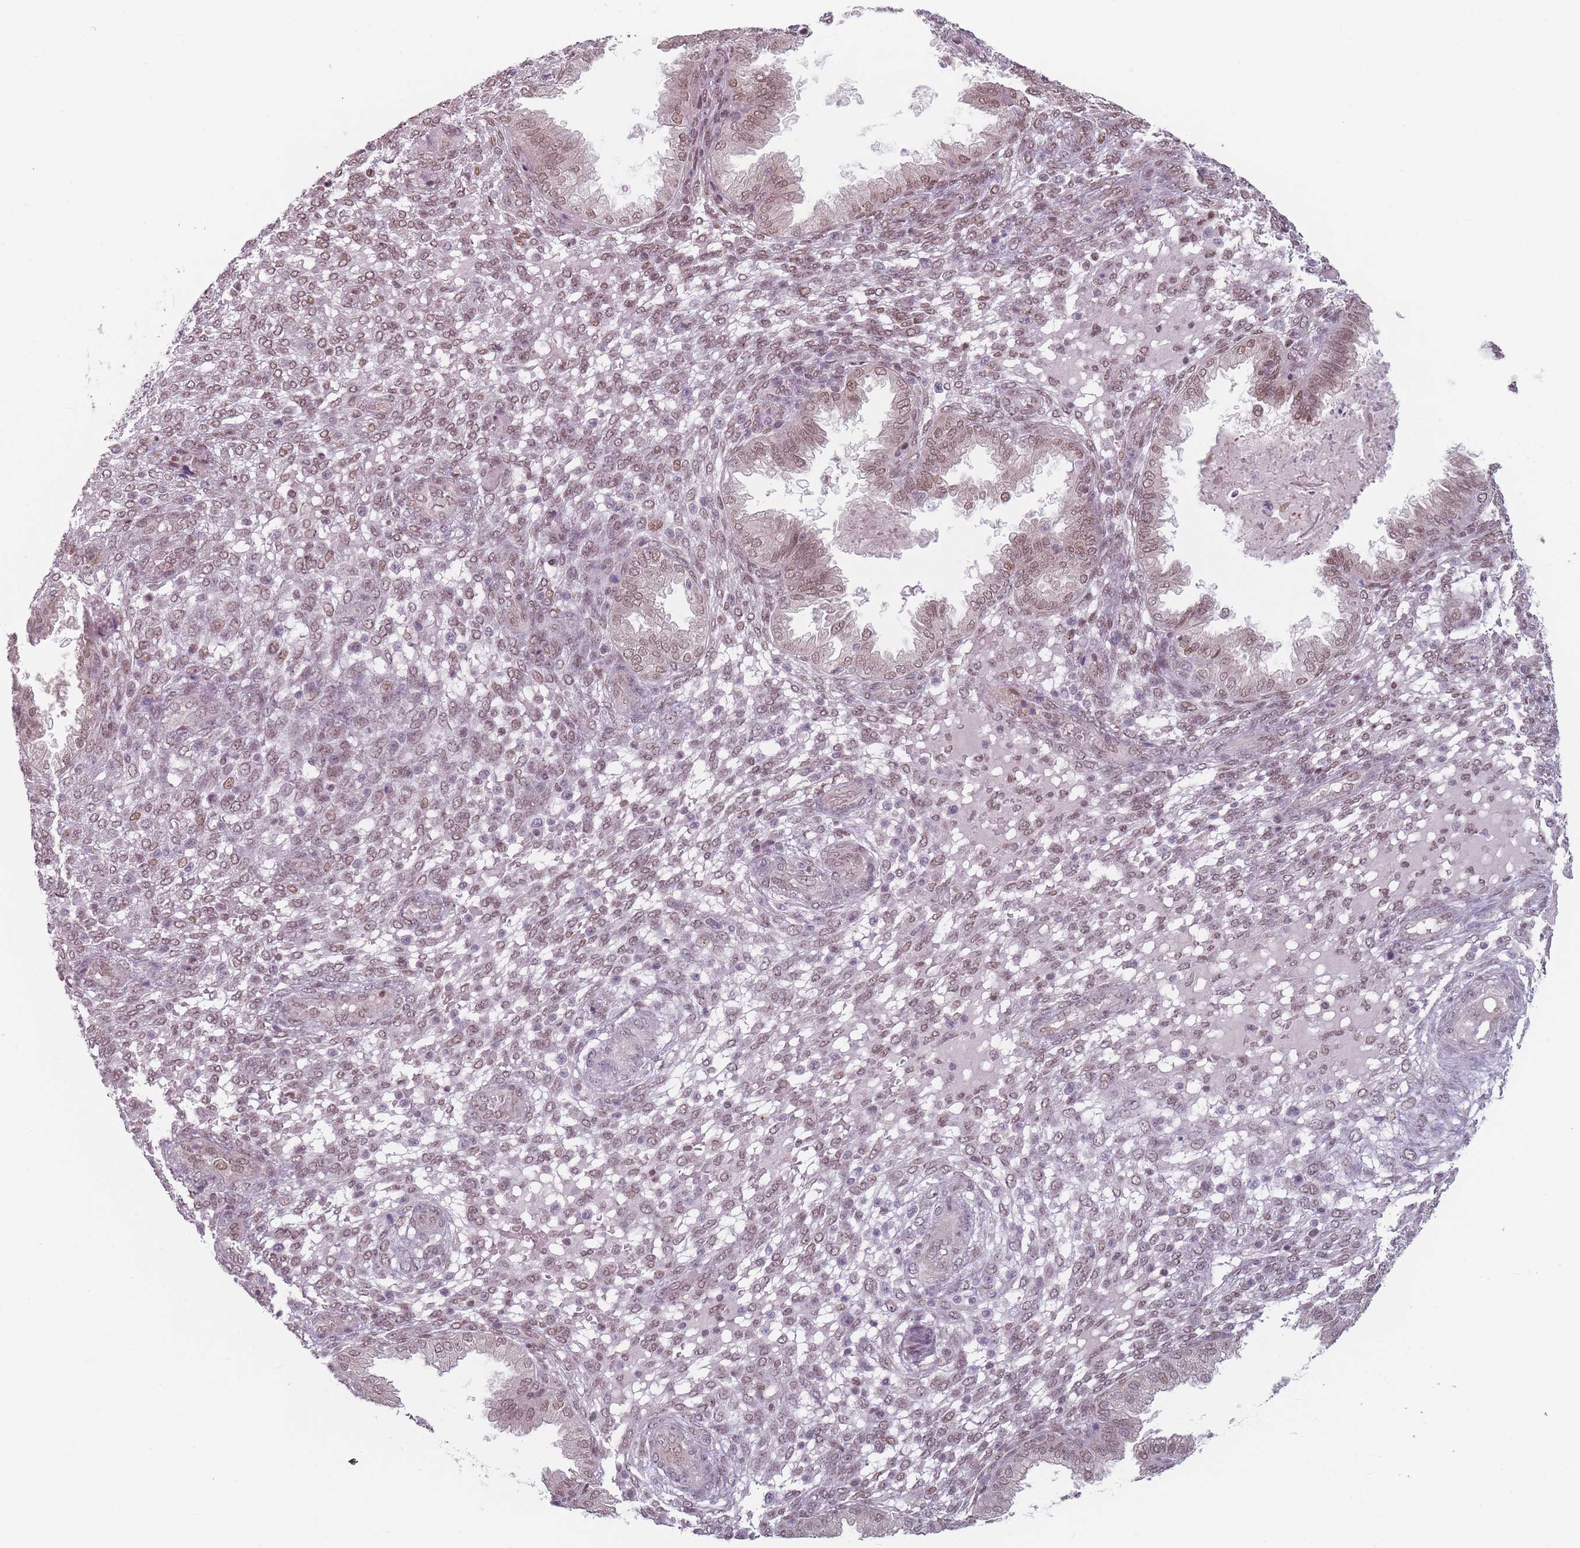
{"staining": {"intensity": "moderate", "quantity": "25%-75%", "location": "nuclear"}, "tissue": "endometrium", "cell_type": "Cells in endometrial stroma", "image_type": "normal", "snomed": [{"axis": "morphology", "description": "Normal tissue, NOS"}, {"axis": "topography", "description": "Endometrium"}], "caption": "Immunohistochemical staining of benign human endometrium reveals 25%-75% levels of moderate nuclear protein staining in about 25%-75% of cells in endometrial stroma.", "gene": "SH3BGRL2", "patient": {"sex": "female", "age": 33}}